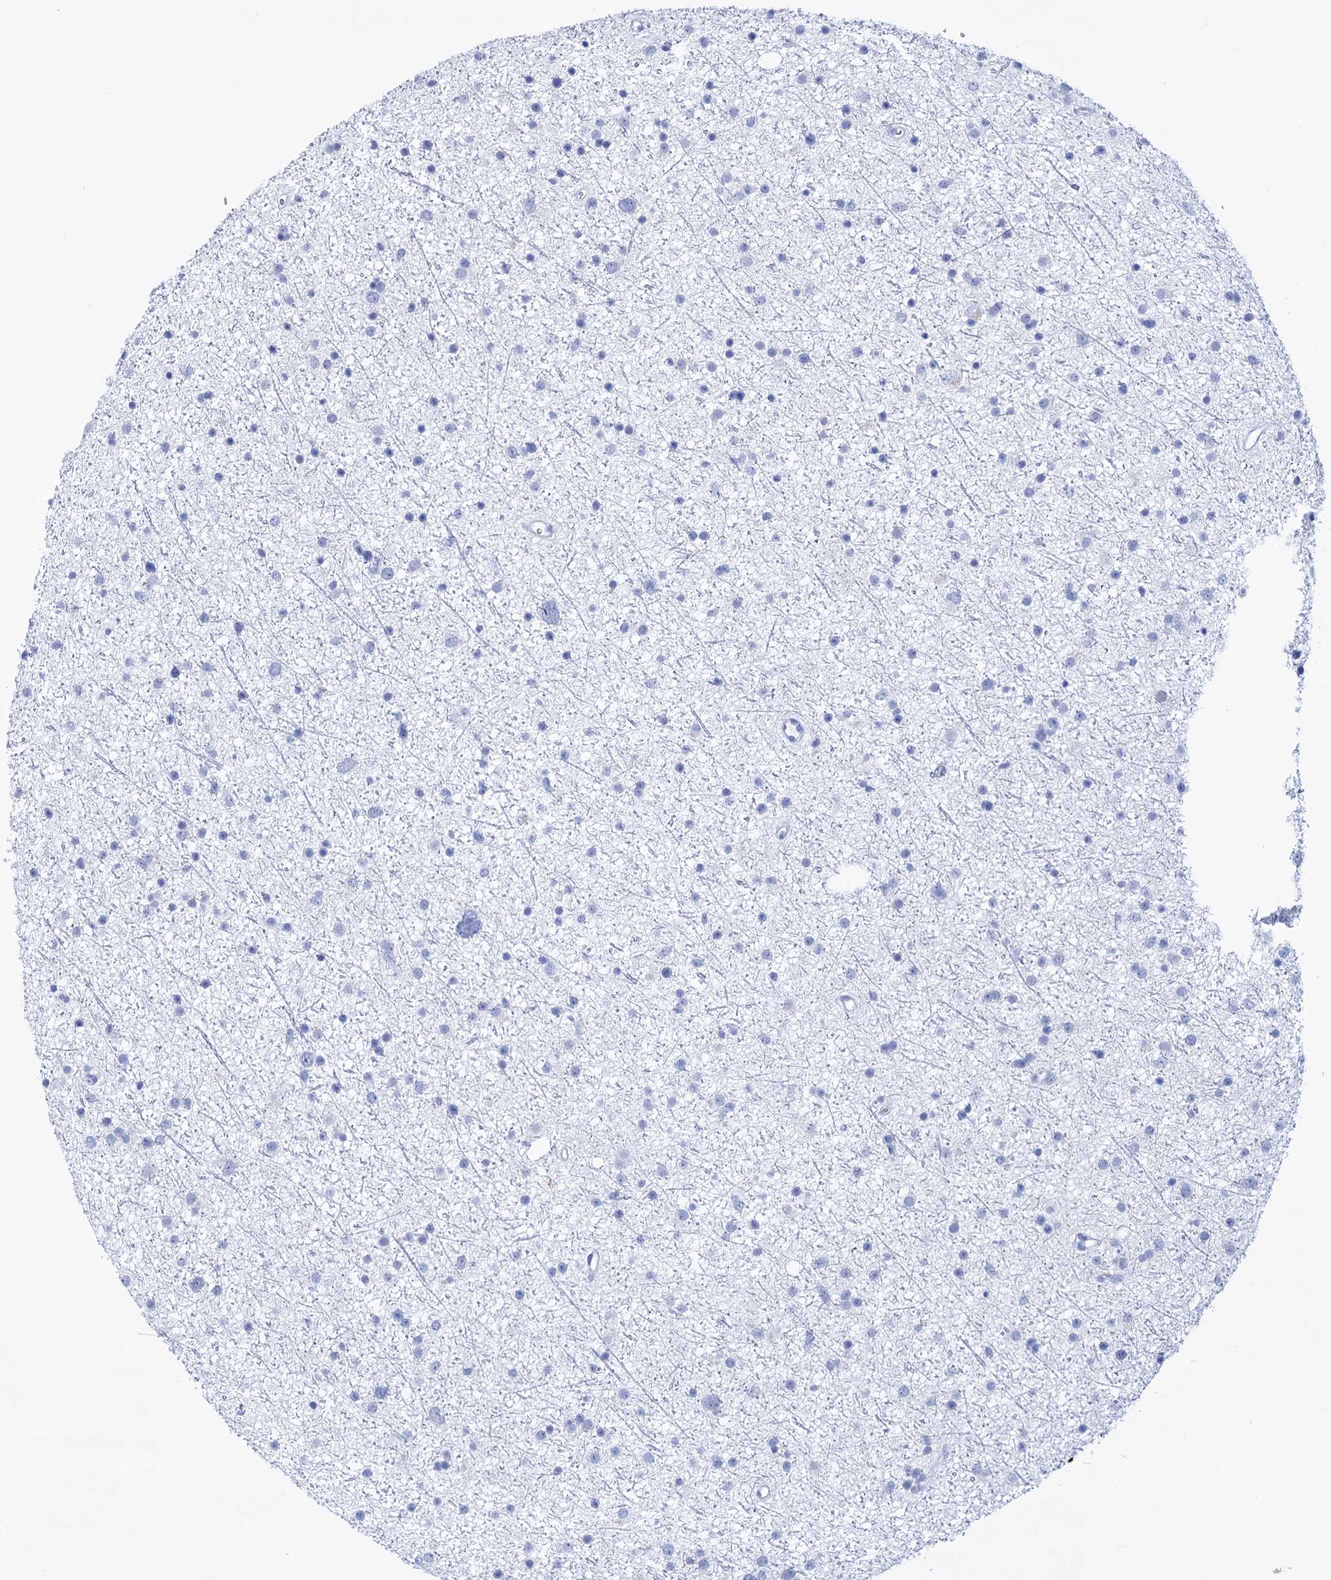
{"staining": {"intensity": "negative", "quantity": "none", "location": "none"}, "tissue": "glioma", "cell_type": "Tumor cells", "image_type": "cancer", "snomed": [{"axis": "morphology", "description": "Glioma, malignant, Low grade"}, {"axis": "topography", "description": "Cerebral cortex"}], "caption": "High magnification brightfield microscopy of malignant glioma (low-grade) stained with DAB (brown) and counterstained with hematoxylin (blue): tumor cells show no significant expression. The staining was performed using DAB to visualize the protein expression in brown, while the nuclei were stained in blue with hematoxylin (Magnification: 20x).", "gene": "FBXW12", "patient": {"sex": "female", "age": 39}}